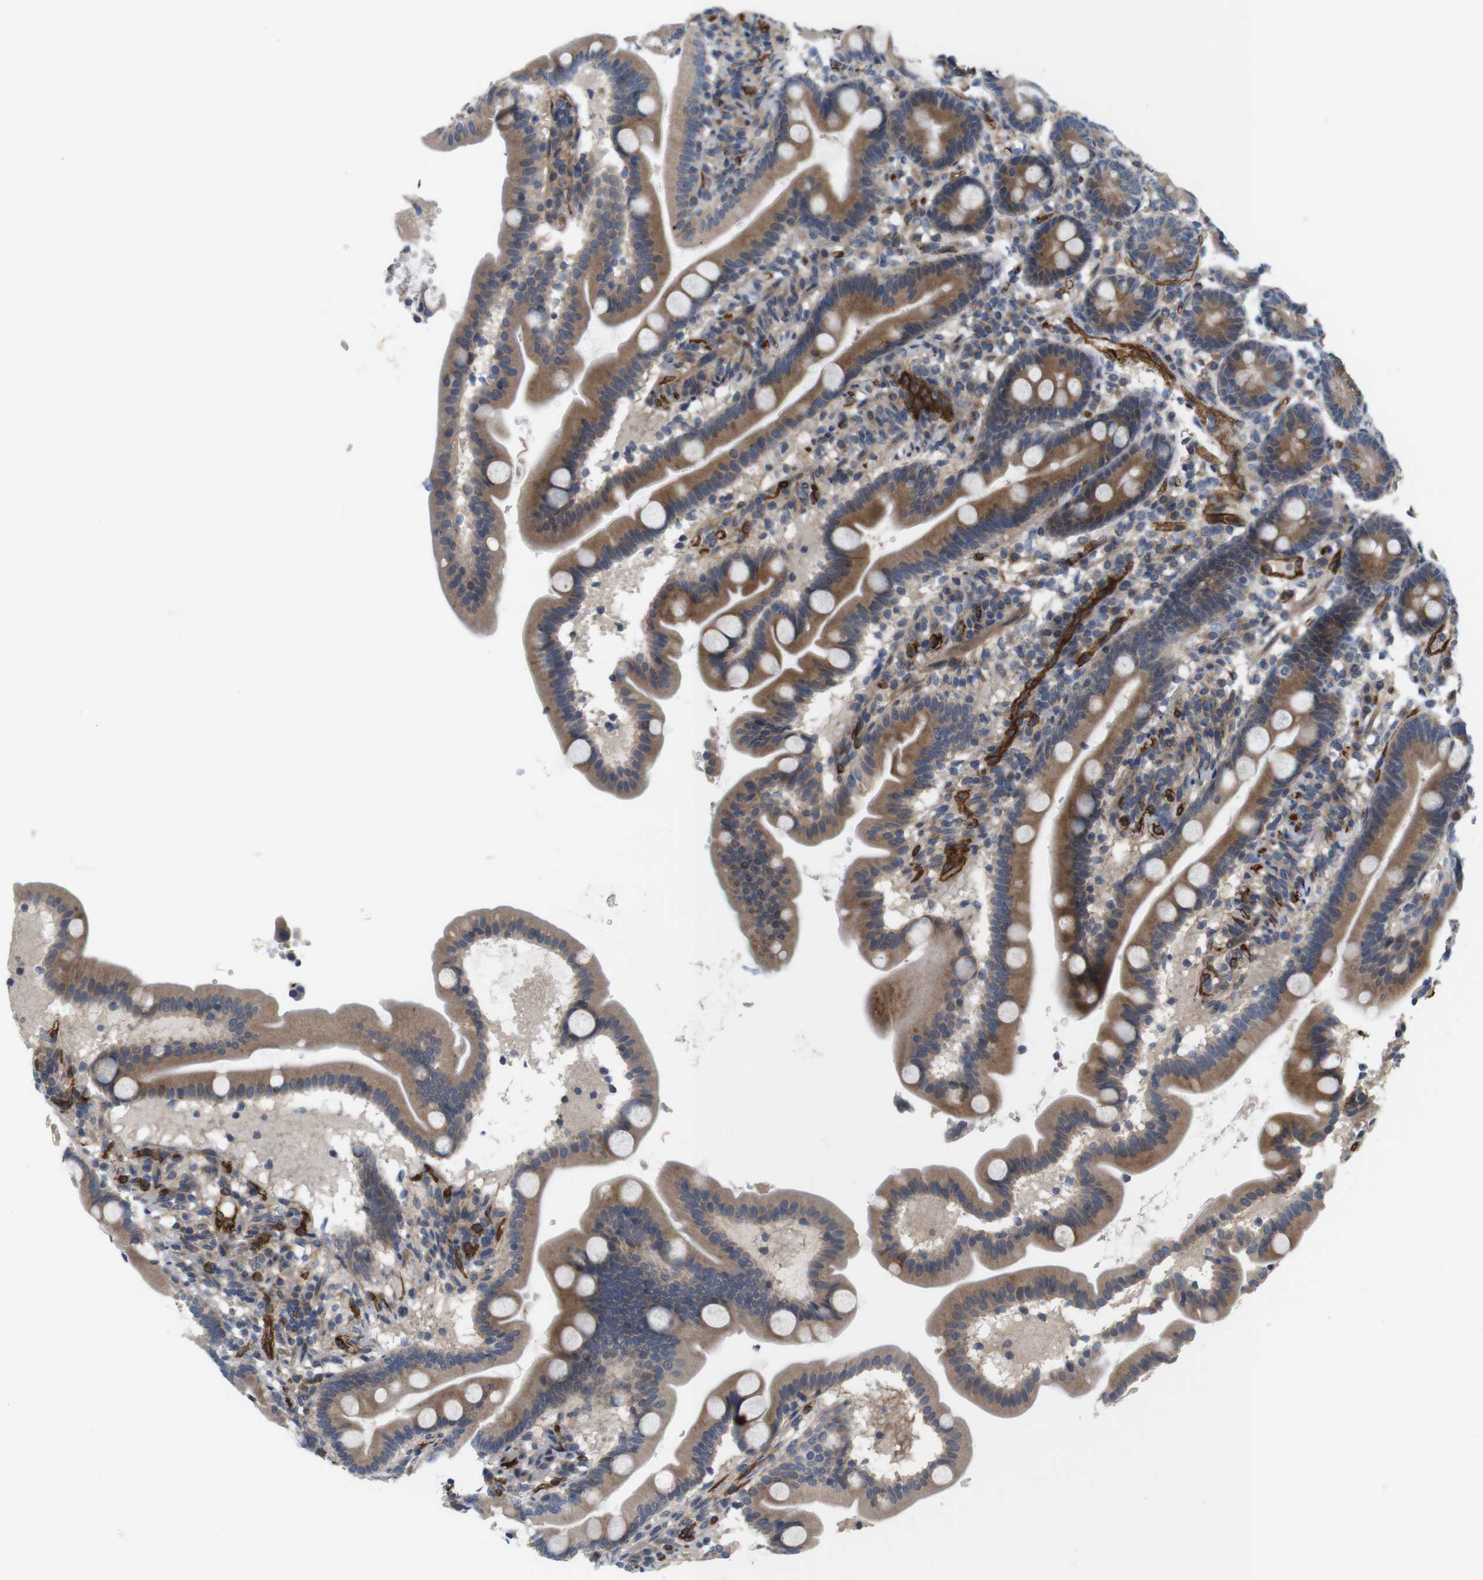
{"staining": {"intensity": "moderate", "quantity": ">75%", "location": "cytoplasmic/membranous"}, "tissue": "duodenum", "cell_type": "Glandular cells", "image_type": "normal", "snomed": [{"axis": "morphology", "description": "Normal tissue, NOS"}, {"axis": "topography", "description": "Duodenum"}], "caption": "High-power microscopy captured an immunohistochemistry histopathology image of unremarkable duodenum, revealing moderate cytoplasmic/membranous positivity in about >75% of glandular cells.", "gene": "BVES", "patient": {"sex": "male", "age": 54}}